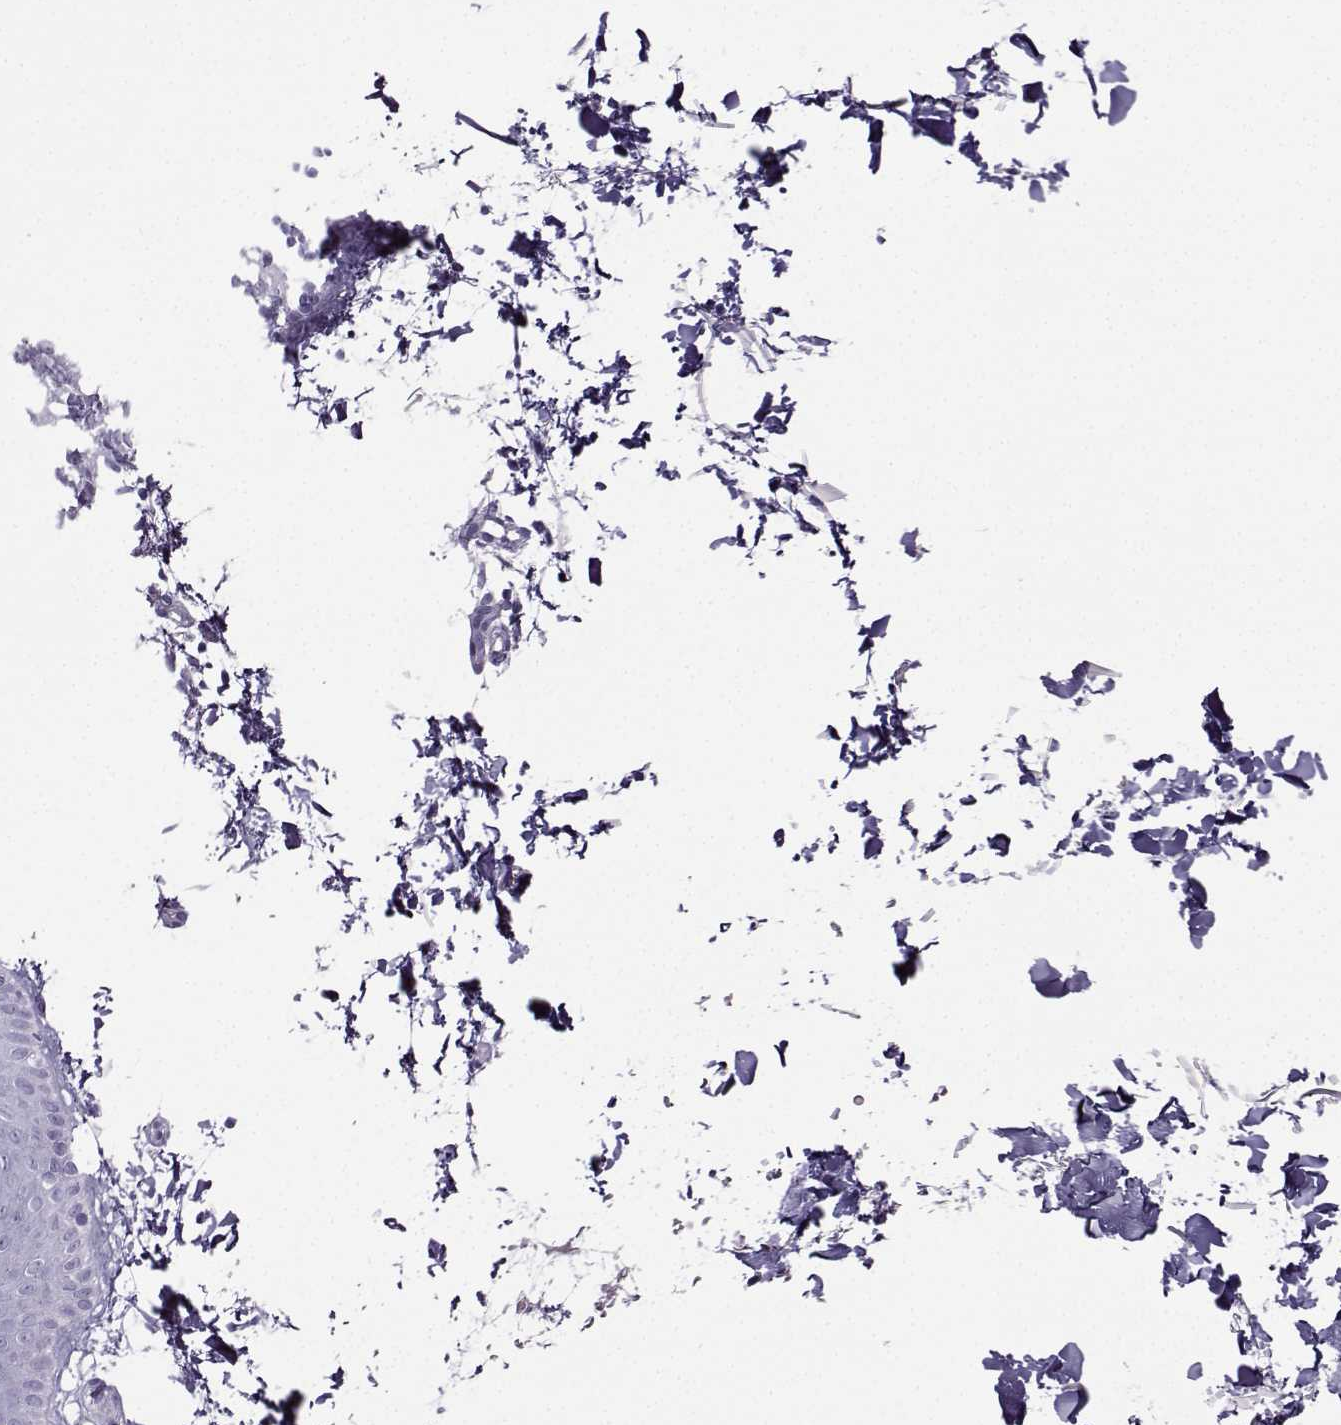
{"staining": {"intensity": "negative", "quantity": "none", "location": "none"}, "tissue": "skin", "cell_type": "Fibroblasts", "image_type": "normal", "snomed": [{"axis": "morphology", "description": "Normal tissue, NOS"}, {"axis": "topography", "description": "Skin"}], "caption": "An IHC micrograph of unremarkable skin is shown. There is no staining in fibroblasts of skin. (DAB (3,3'-diaminobenzidine) immunohistochemistry (IHC) with hematoxylin counter stain).", "gene": "FBXO24", "patient": {"sex": "female", "age": 62}}